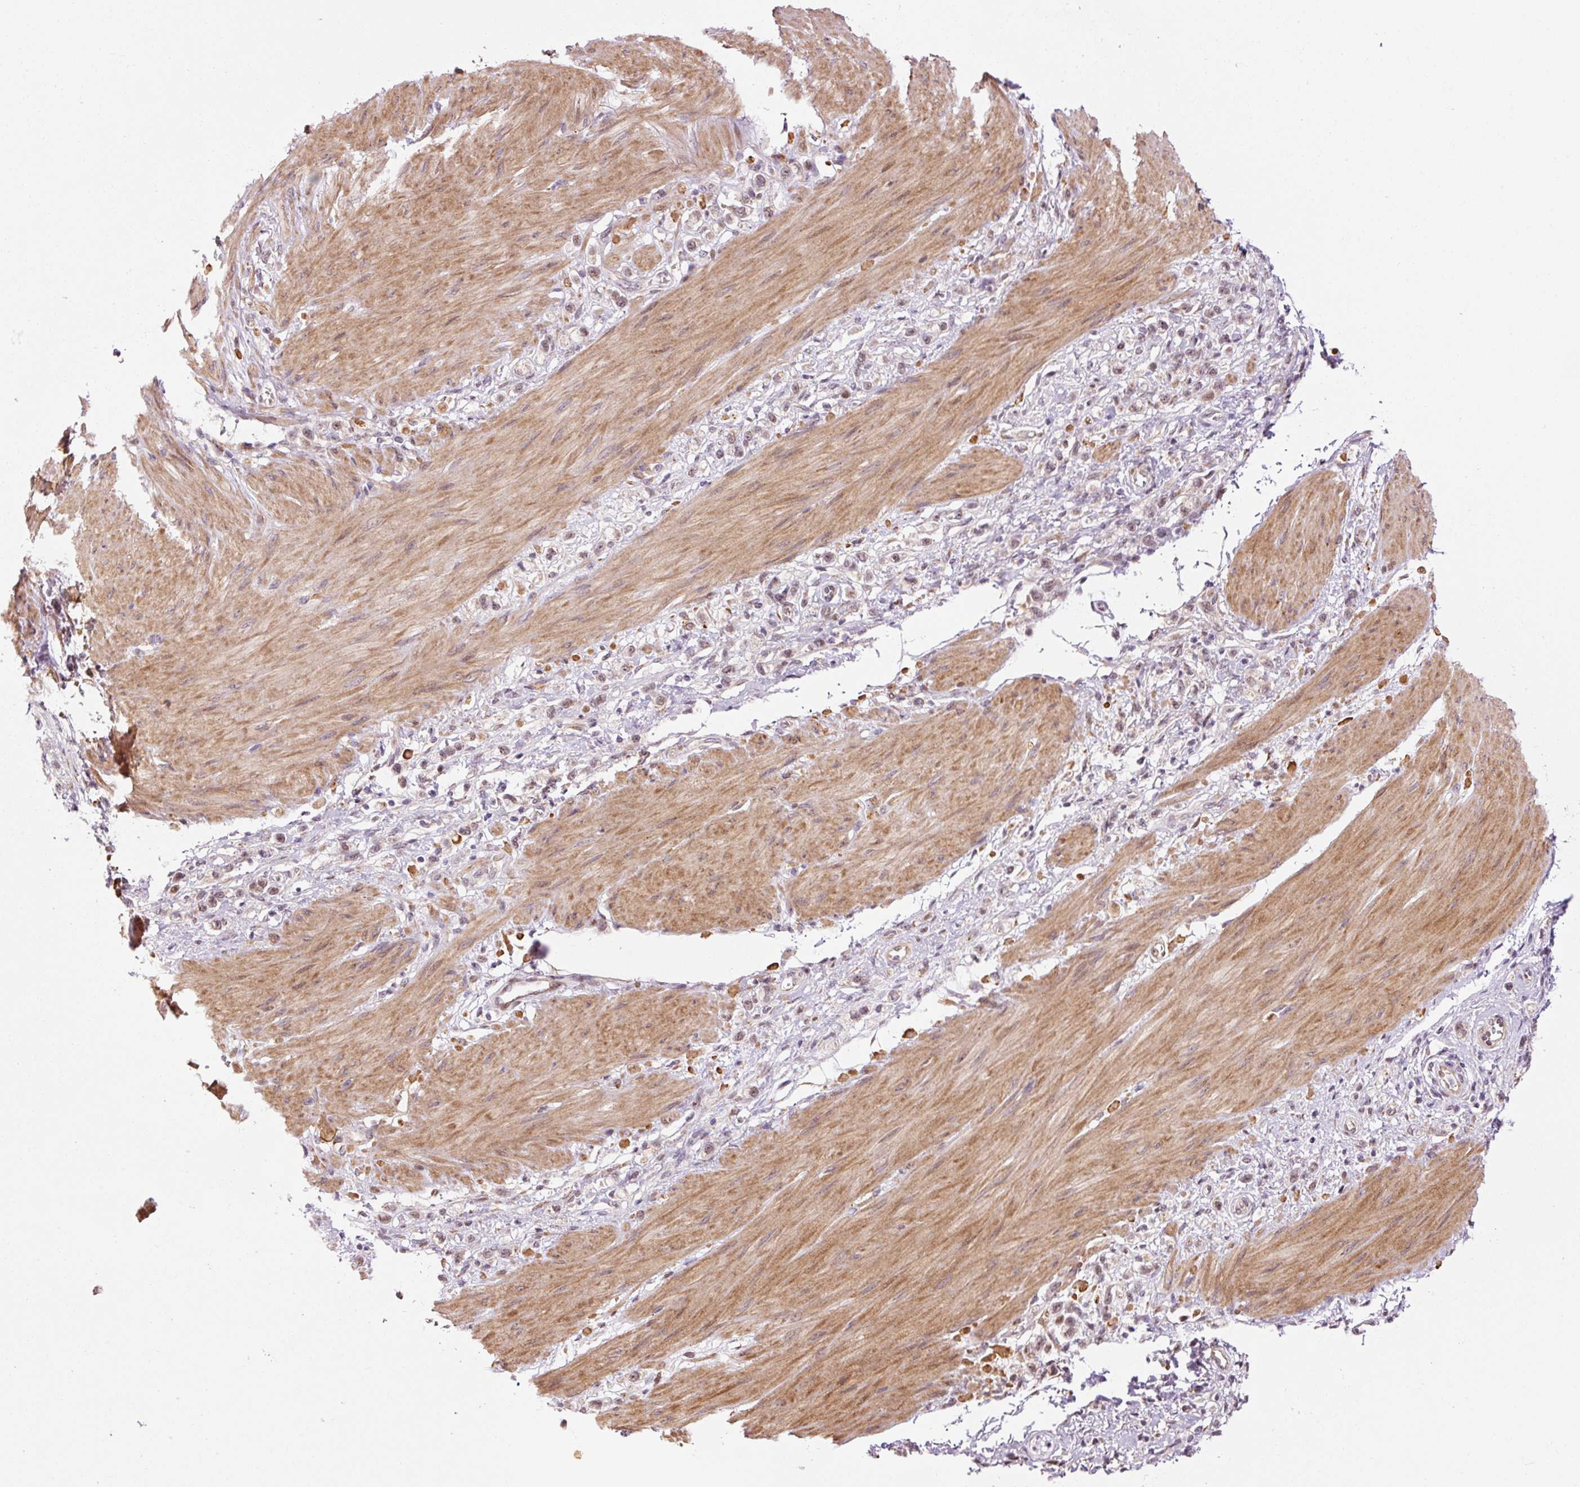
{"staining": {"intensity": "weak", "quantity": "25%-75%", "location": "nuclear"}, "tissue": "stomach cancer", "cell_type": "Tumor cells", "image_type": "cancer", "snomed": [{"axis": "morphology", "description": "Adenocarcinoma, NOS"}, {"axis": "topography", "description": "Stomach"}], "caption": "Protein expression analysis of human stomach adenocarcinoma reveals weak nuclear expression in about 25%-75% of tumor cells.", "gene": "ANKRD20A1", "patient": {"sex": "female", "age": 65}}